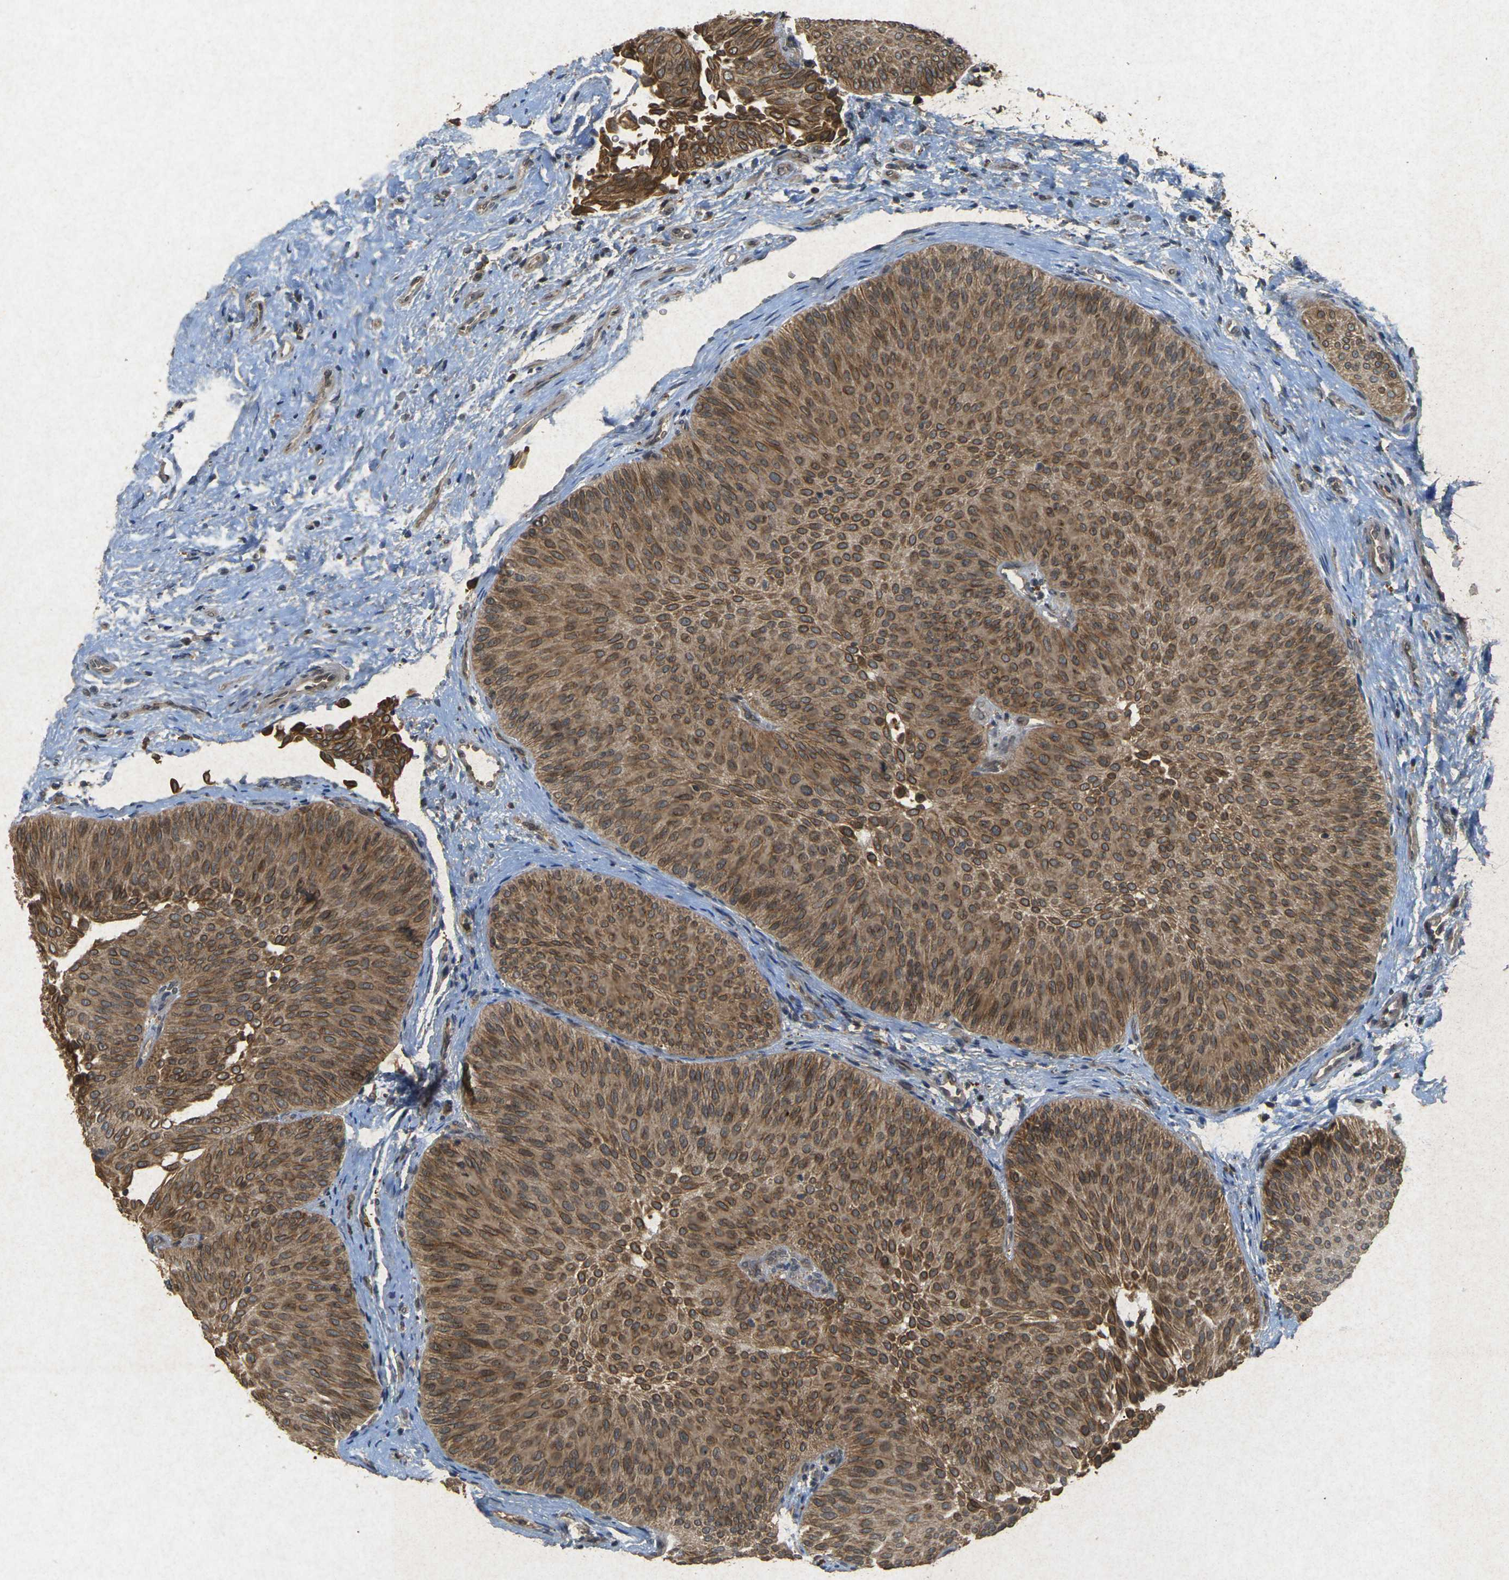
{"staining": {"intensity": "strong", "quantity": ">75%", "location": "cytoplasmic/membranous"}, "tissue": "urothelial cancer", "cell_type": "Tumor cells", "image_type": "cancer", "snomed": [{"axis": "morphology", "description": "Urothelial carcinoma, Low grade"}, {"axis": "topography", "description": "Urinary bladder"}], "caption": "Immunohistochemical staining of human urothelial carcinoma (low-grade) demonstrates high levels of strong cytoplasmic/membranous protein staining in approximately >75% of tumor cells.", "gene": "ERN1", "patient": {"sex": "female", "age": 60}}